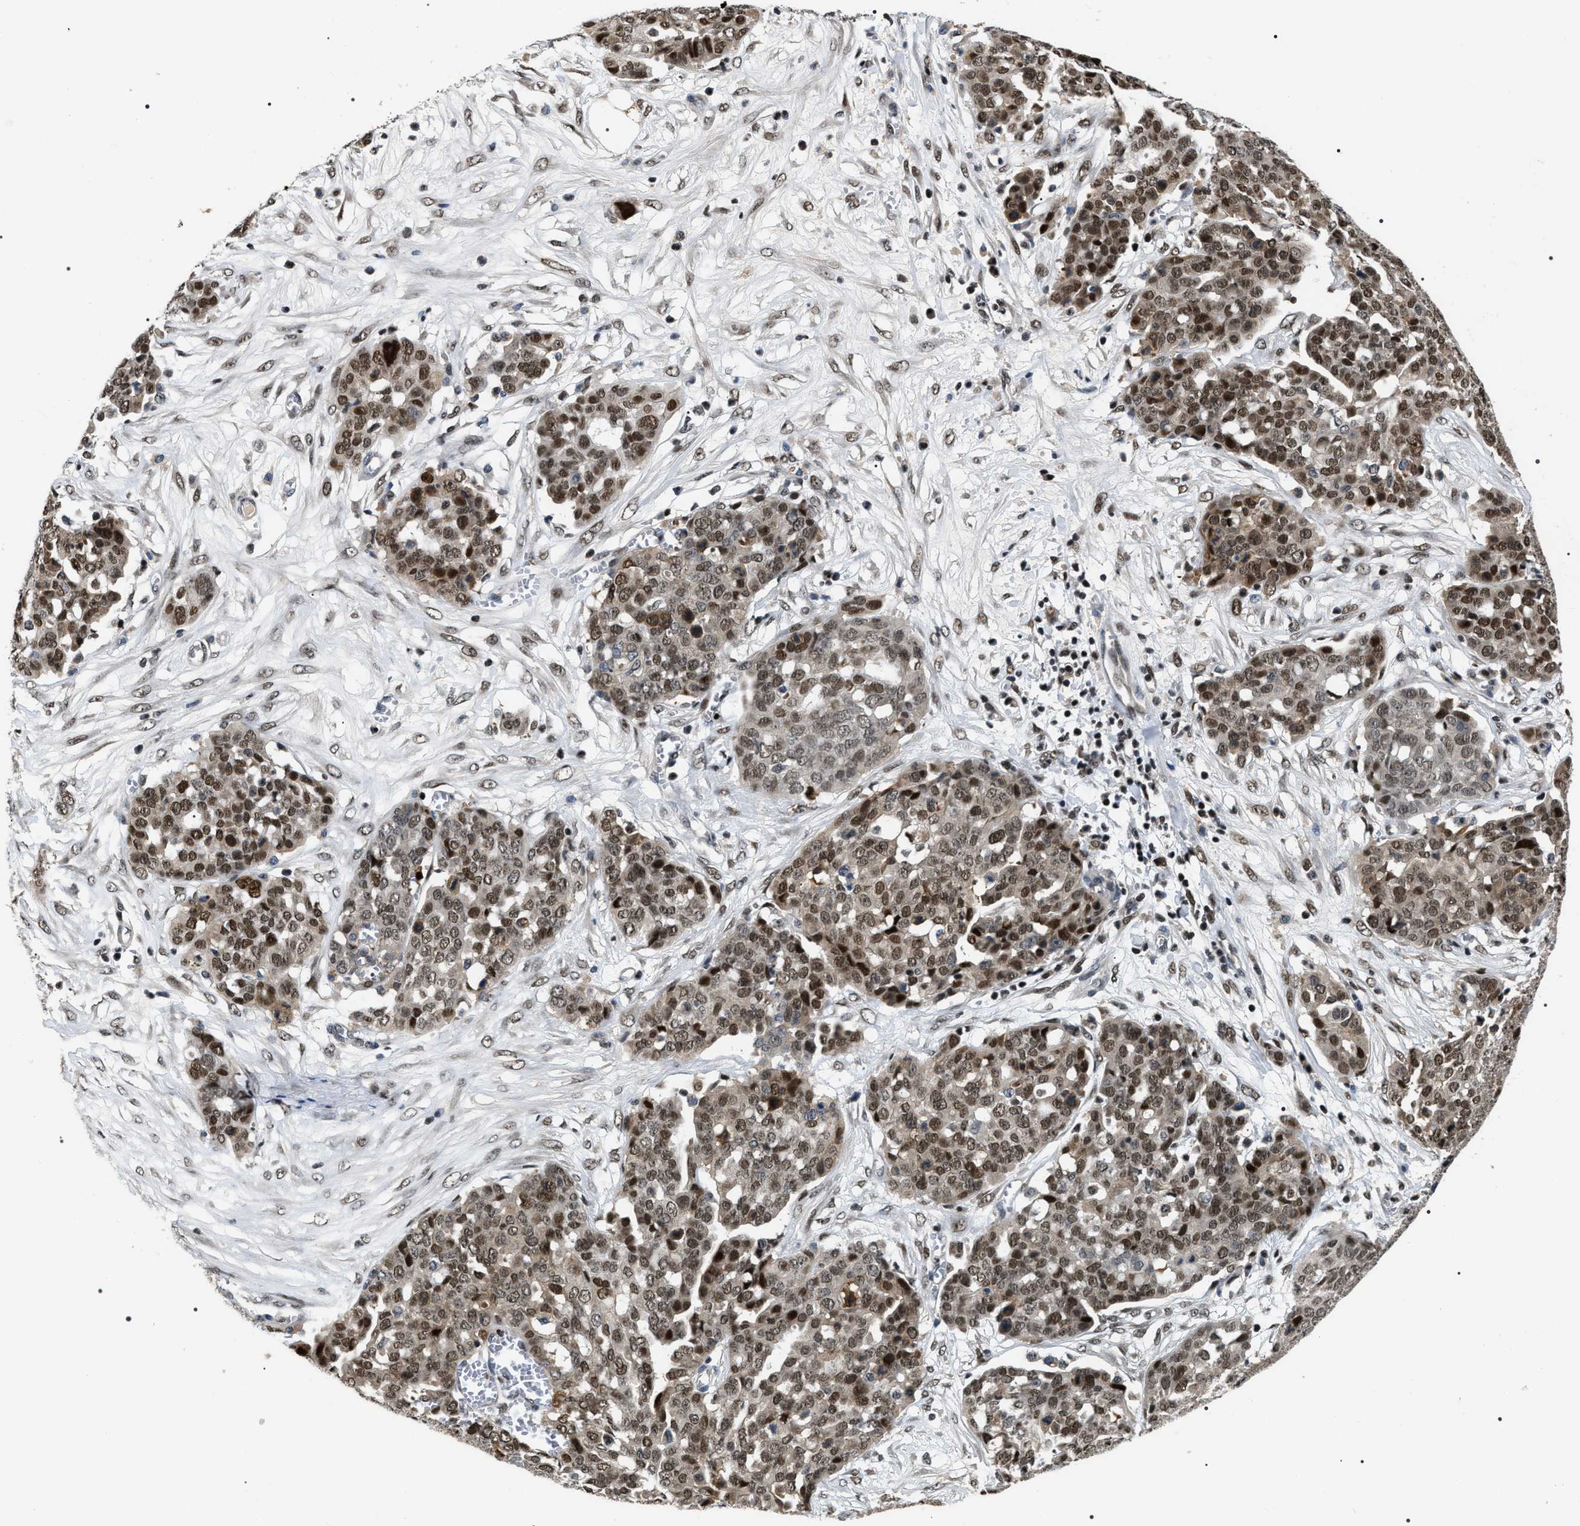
{"staining": {"intensity": "moderate", "quantity": ">75%", "location": "nuclear"}, "tissue": "ovarian cancer", "cell_type": "Tumor cells", "image_type": "cancer", "snomed": [{"axis": "morphology", "description": "Cystadenocarcinoma, serous, NOS"}, {"axis": "topography", "description": "Soft tissue"}, {"axis": "topography", "description": "Ovary"}], "caption": "Immunohistochemical staining of human serous cystadenocarcinoma (ovarian) shows medium levels of moderate nuclear staining in approximately >75% of tumor cells.", "gene": "C7orf25", "patient": {"sex": "female", "age": 57}}